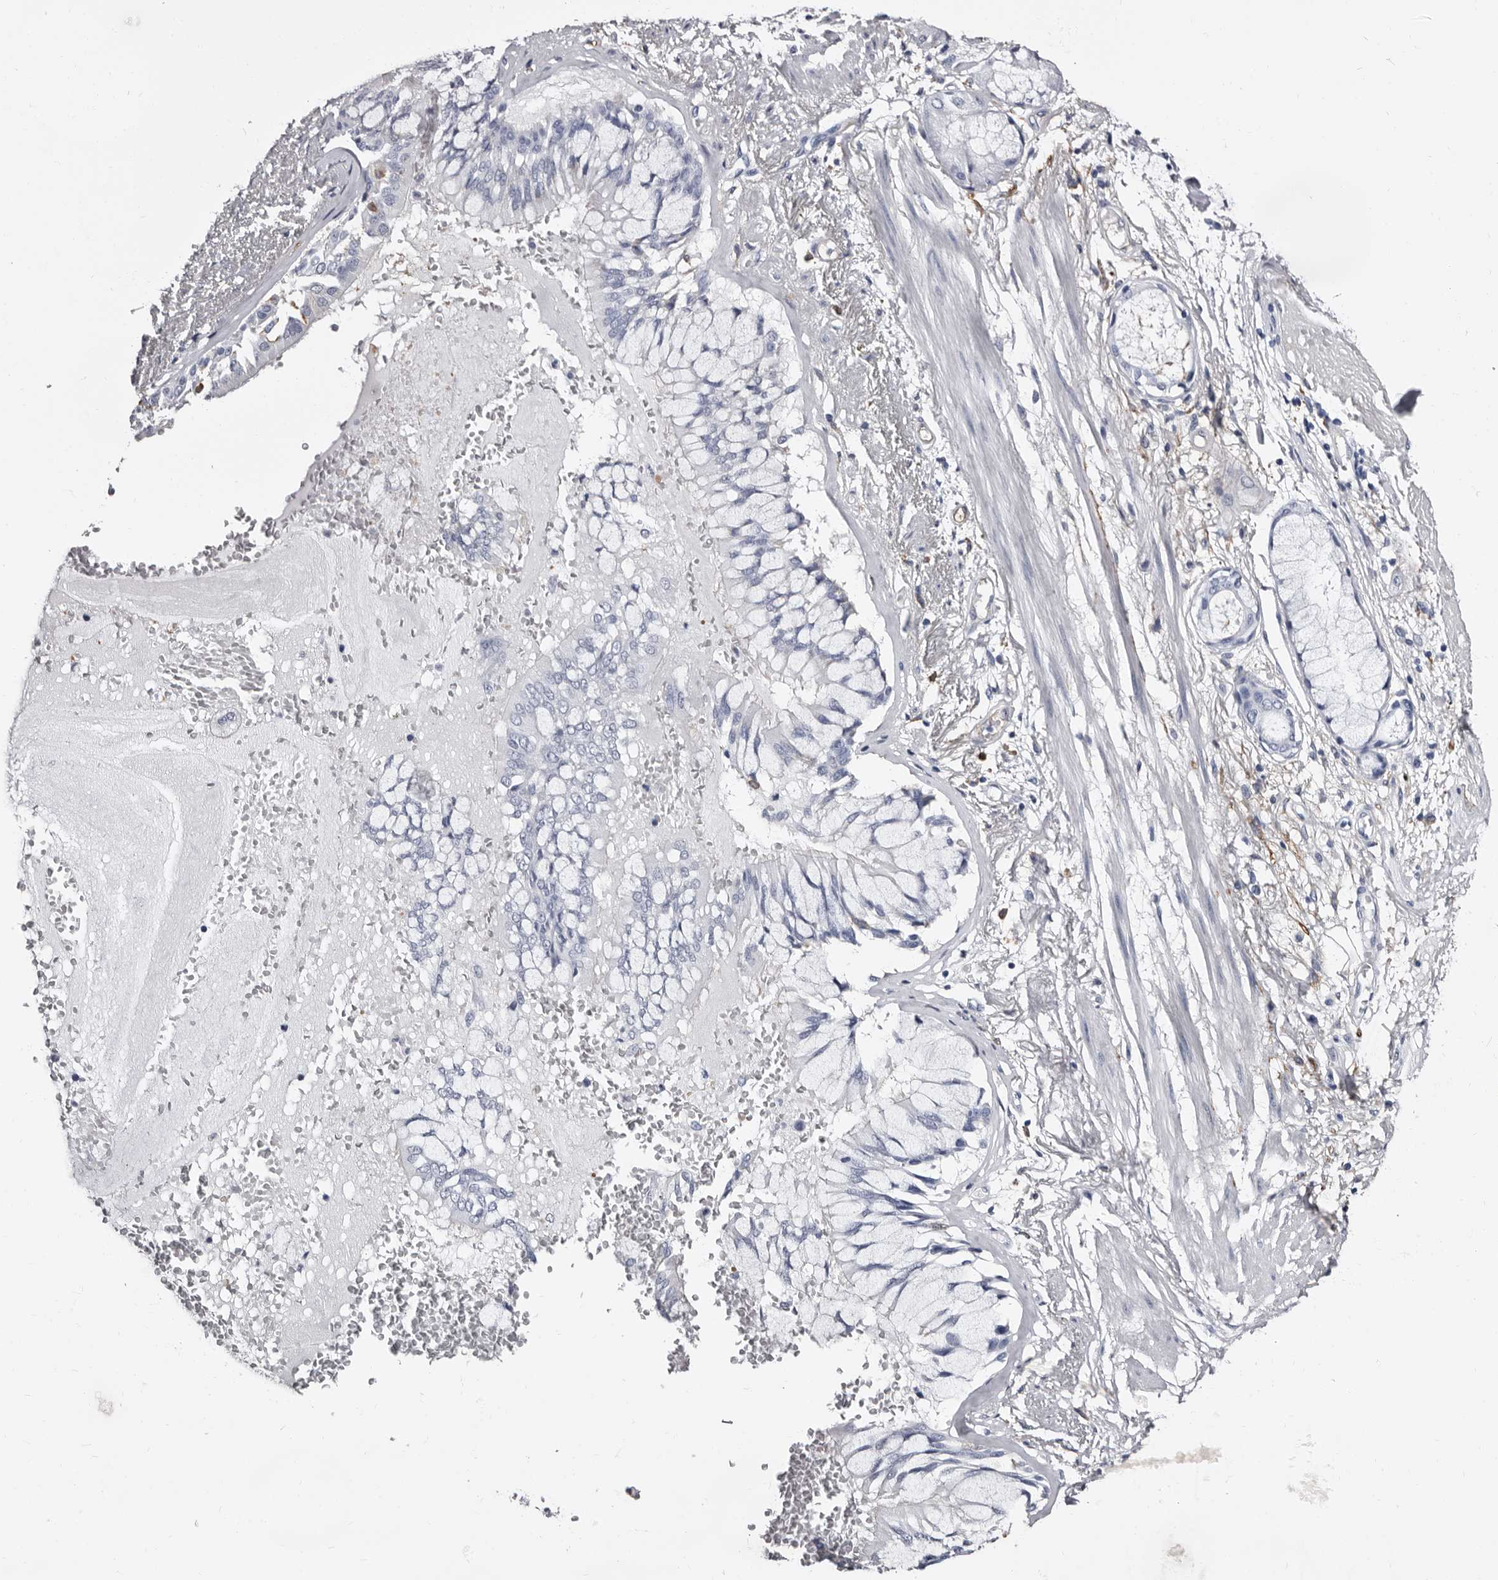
{"staining": {"intensity": "negative", "quantity": "none", "location": "none"}, "tissue": "adipose tissue", "cell_type": "Adipocytes", "image_type": "normal", "snomed": [{"axis": "morphology", "description": "Normal tissue, NOS"}, {"axis": "topography", "description": "Bronchus"}], "caption": "Immunohistochemistry (IHC) of unremarkable adipose tissue shows no expression in adipocytes.", "gene": "EPB41L3", "patient": {"sex": "male", "age": 66}}